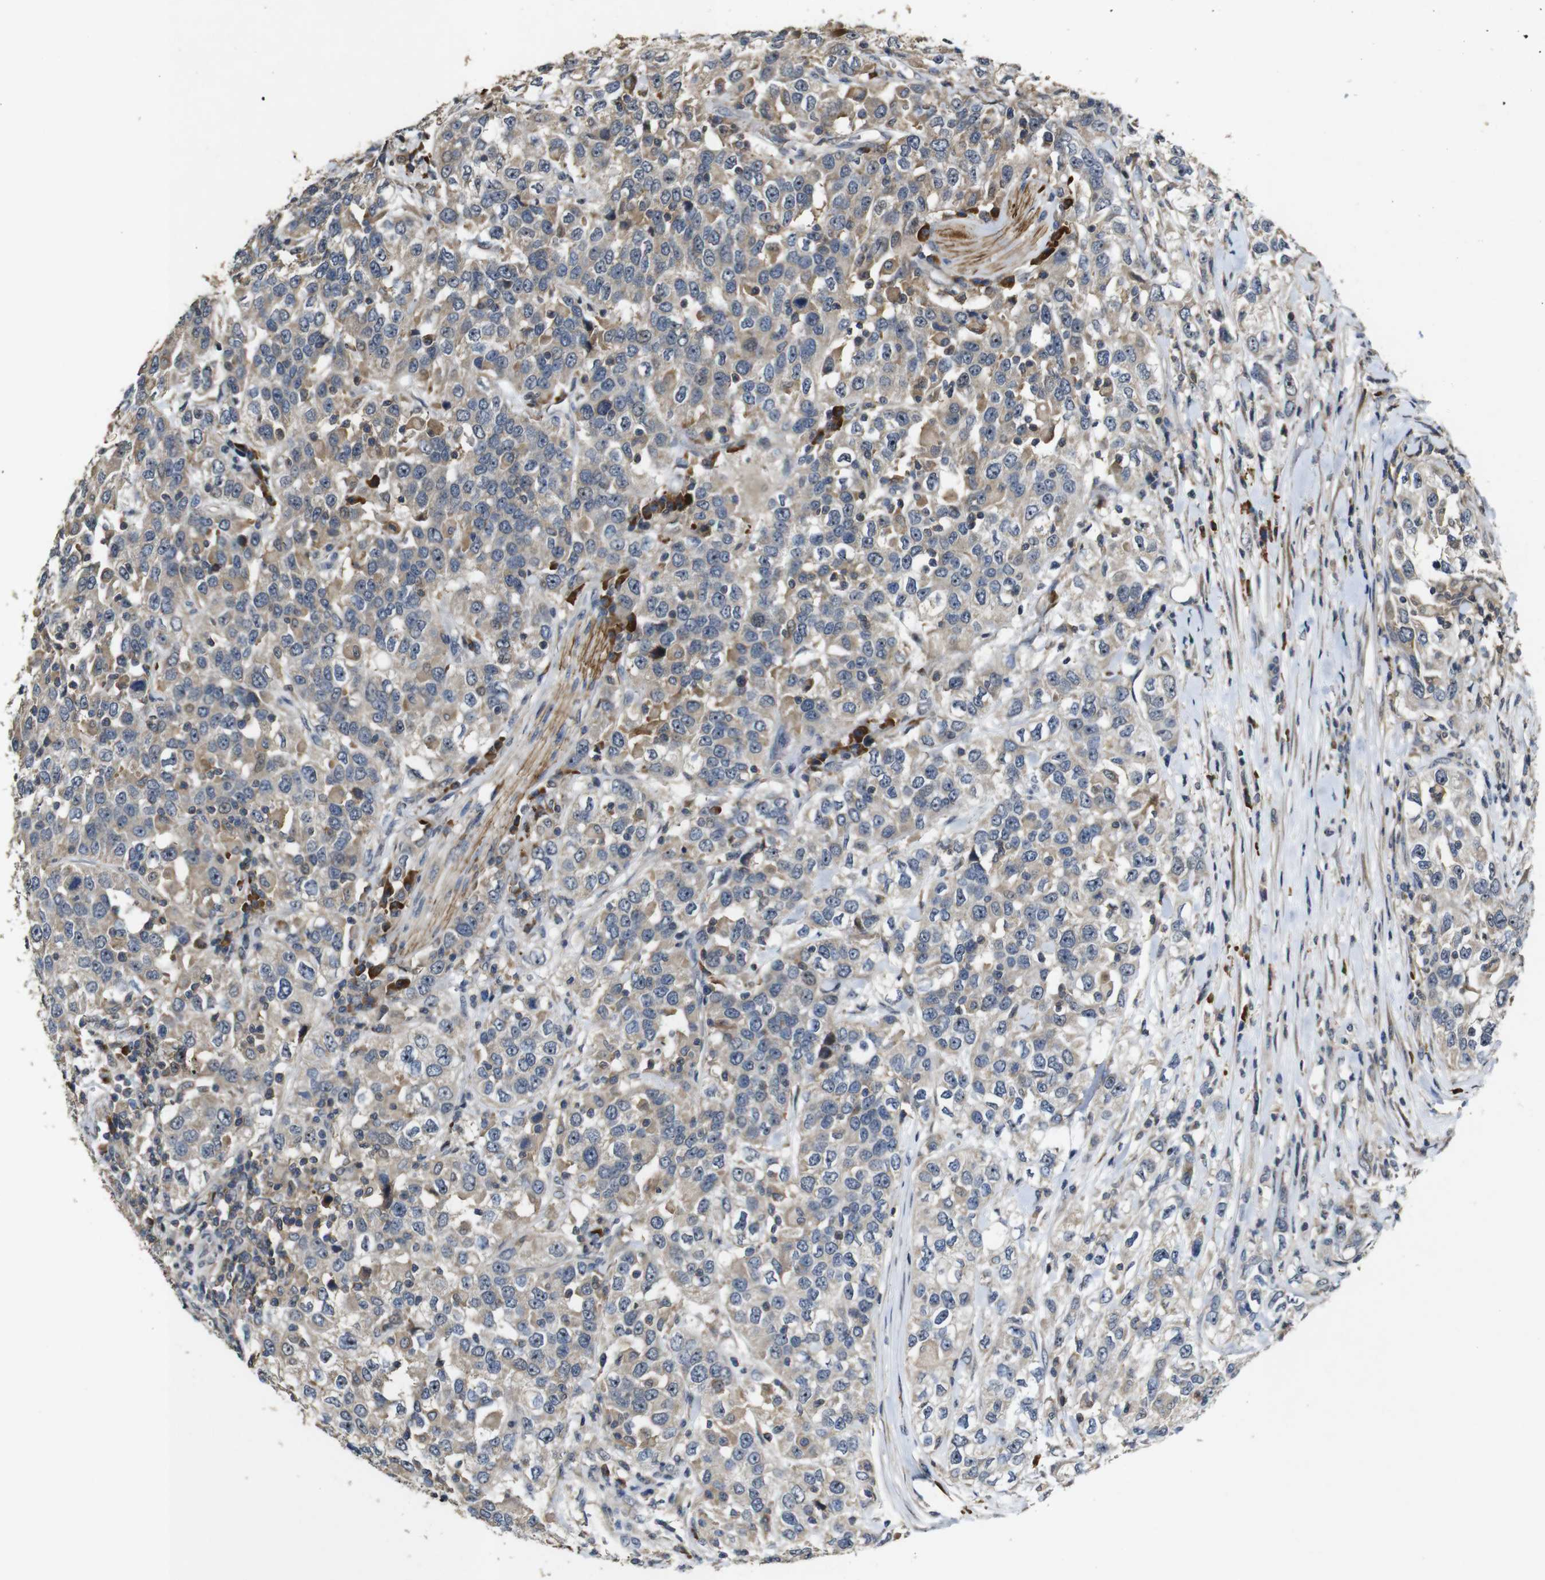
{"staining": {"intensity": "weak", "quantity": ">75%", "location": "cytoplasmic/membranous"}, "tissue": "urothelial cancer", "cell_type": "Tumor cells", "image_type": "cancer", "snomed": [{"axis": "morphology", "description": "Urothelial carcinoma, High grade"}, {"axis": "topography", "description": "Urinary bladder"}], "caption": "A brown stain labels weak cytoplasmic/membranous positivity of a protein in human high-grade urothelial carcinoma tumor cells.", "gene": "MAGI2", "patient": {"sex": "female", "age": 80}}